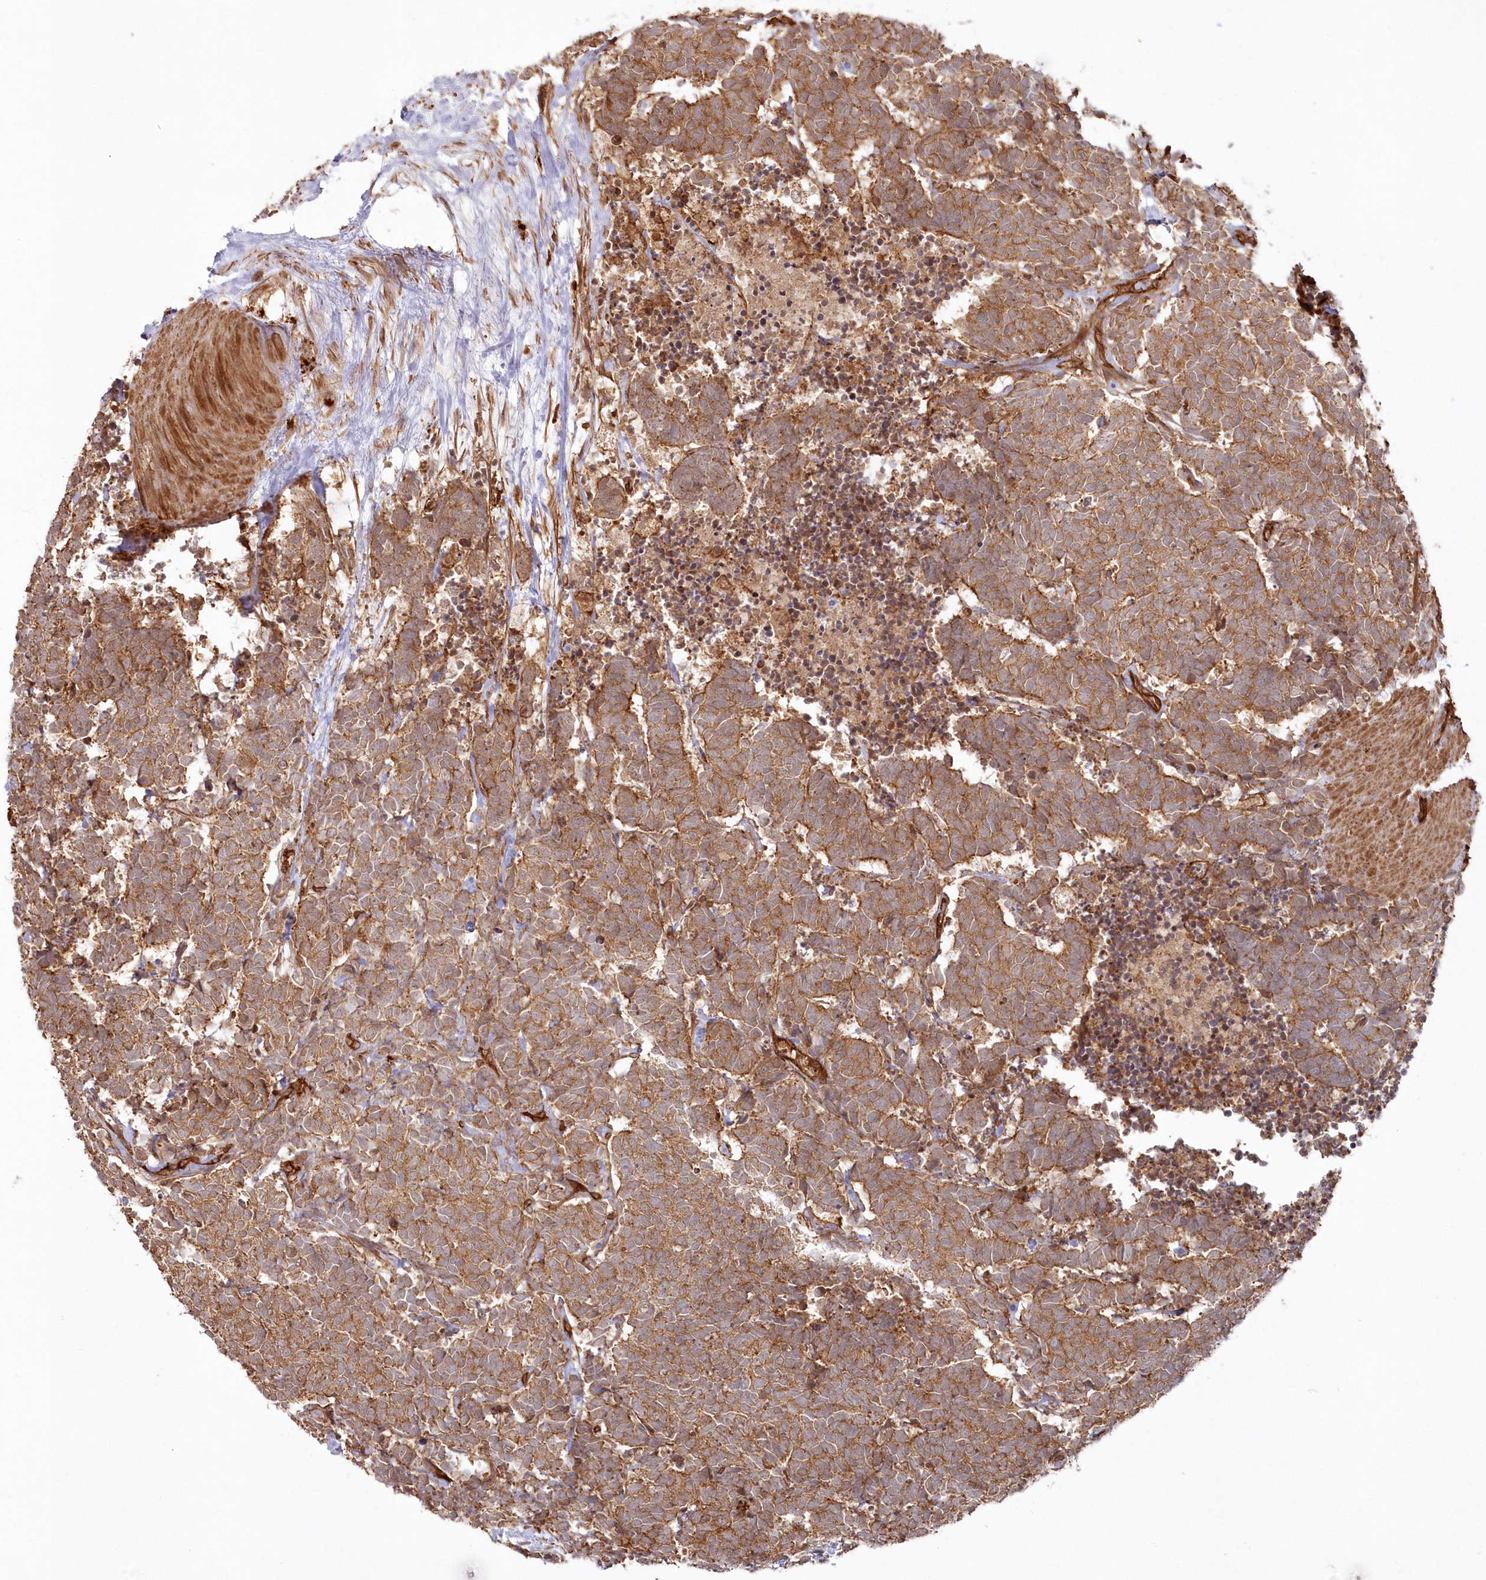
{"staining": {"intensity": "moderate", "quantity": ">75%", "location": "cytoplasmic/membranous"}, "tissue": "carcinoid", "cell_type": "Tumor cells", "image_type": "cancer", "snomed": [{"axis": "morphology", "description": "Carcinoma, NOS"}, {"axis": "morphology", "description": "Carcinoid, malignant, NOS"}, {"axis": "topography", "description": "Urinary bladder"}], "caption": "Immunohistochemistry (IHC) staining of carcinoma, which displays medium levels of moderate cytoplasmic/membranous staining in approximately >75% of tumor cells indicating moderate cytoplasmic/membranous protein positivity. The staining was performed using DAB (3,3'-diaminobenzidine) (brown) for protein detection and nuclei were counterstained in hematoxylin (blue).", "gene": "RGCC", "patient": {"sex": "male", "age": 57}}